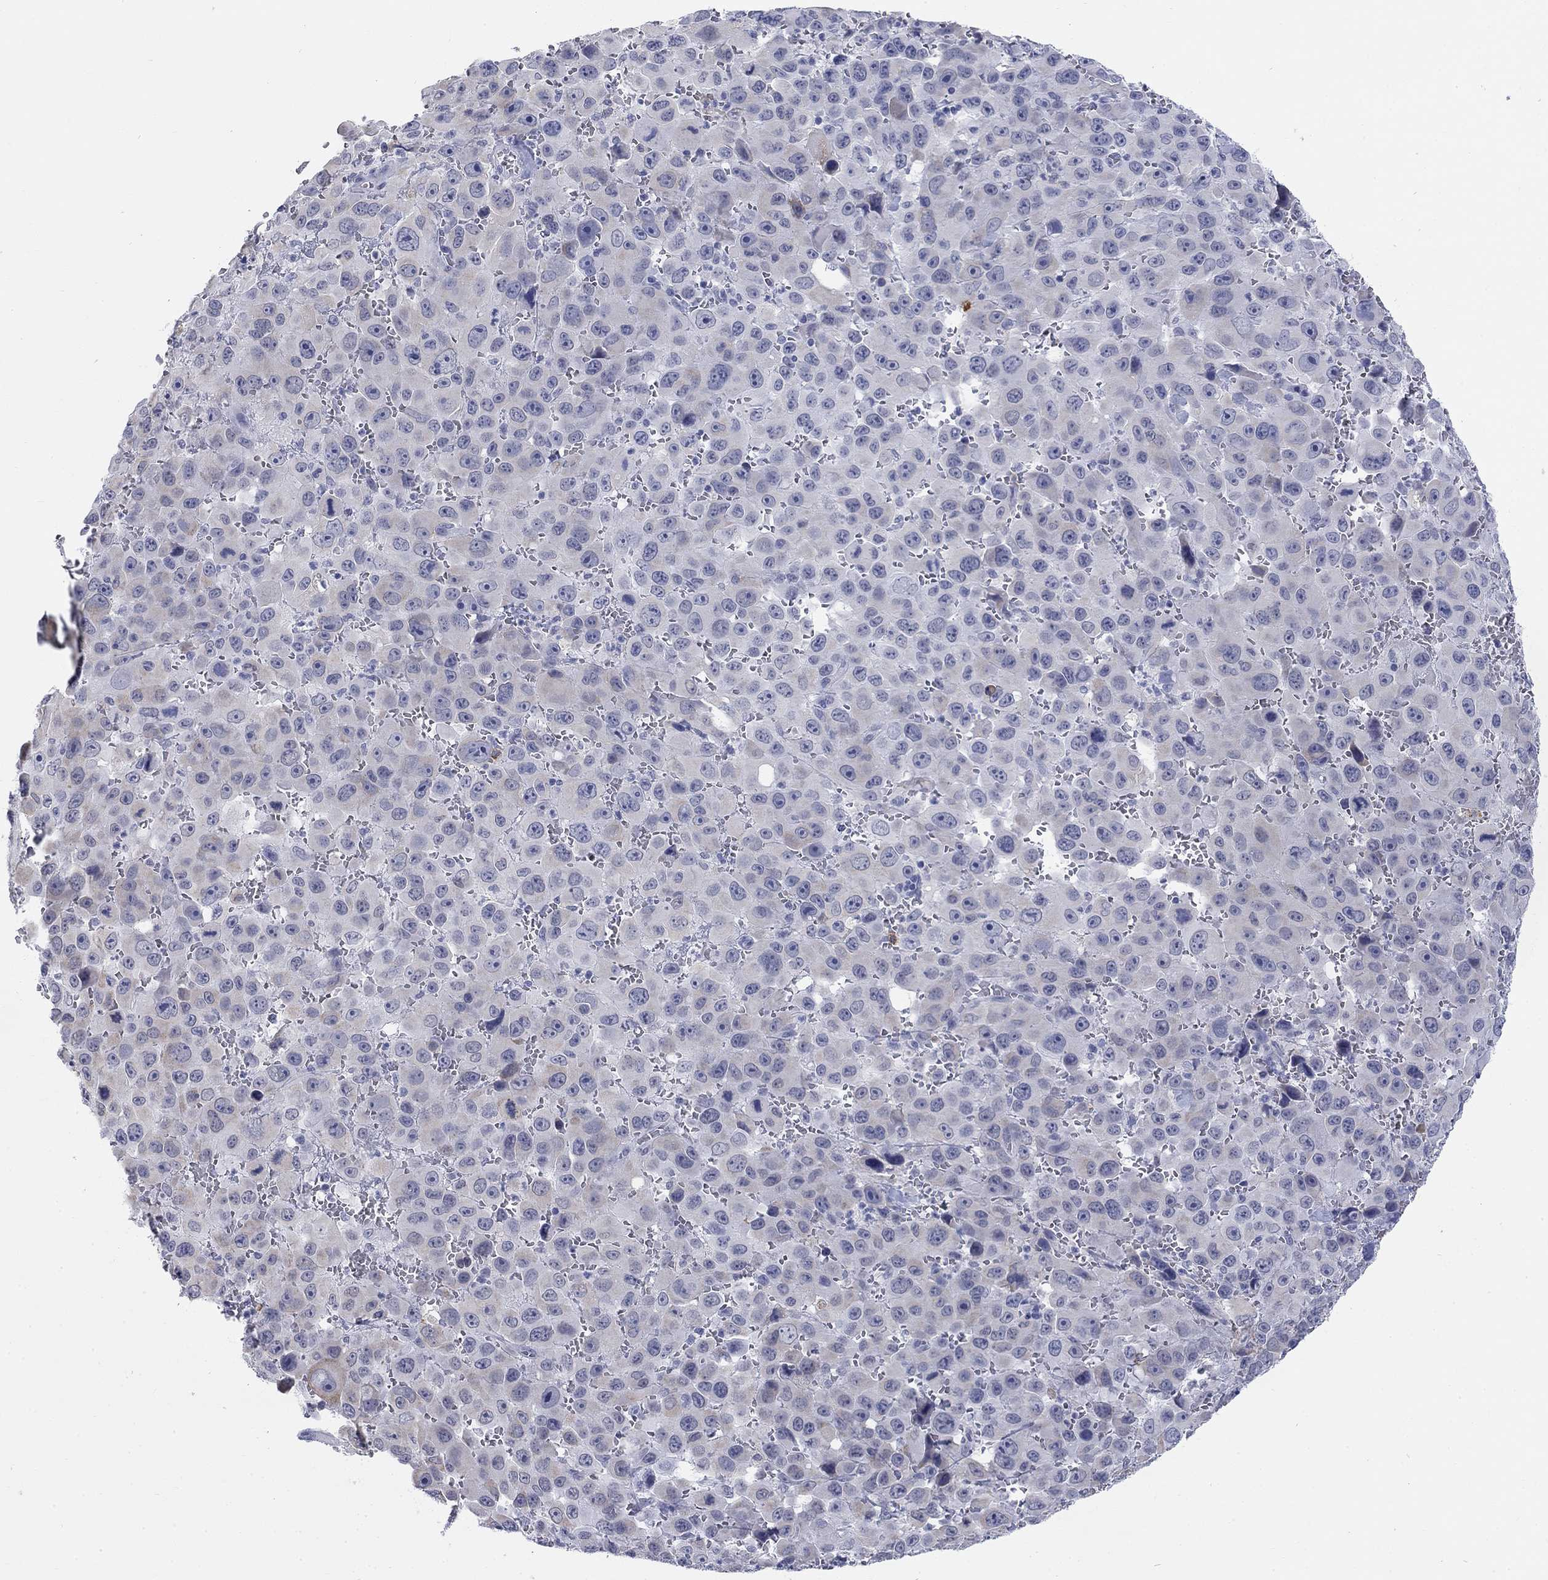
{"staining": {"intensity": "weak", "quantity": "25%-75%", "location": "cytoplasmic/membranous"}, "tissue": "melanoma", "cell_type": "Tumor cells", "image_type": "cancer", "snomed": [{"axis": "morphology", "description": "Malignant melanoma, NOS"}, {"axis": "topography", "description": "Skin"}], "caption": "A photomicrograph of melanoma stained for a protein exhibits weak cytoplasmic/membranous brown staining in tumor cells. The staining was performed using DAB (3,3'-diaminobenzidine), with brown indicating positive protein expression. Nuclei are stained blue with hematoxylin.", "gene": "ECEL1", "patient": {"sex": "female", "age": 91}}